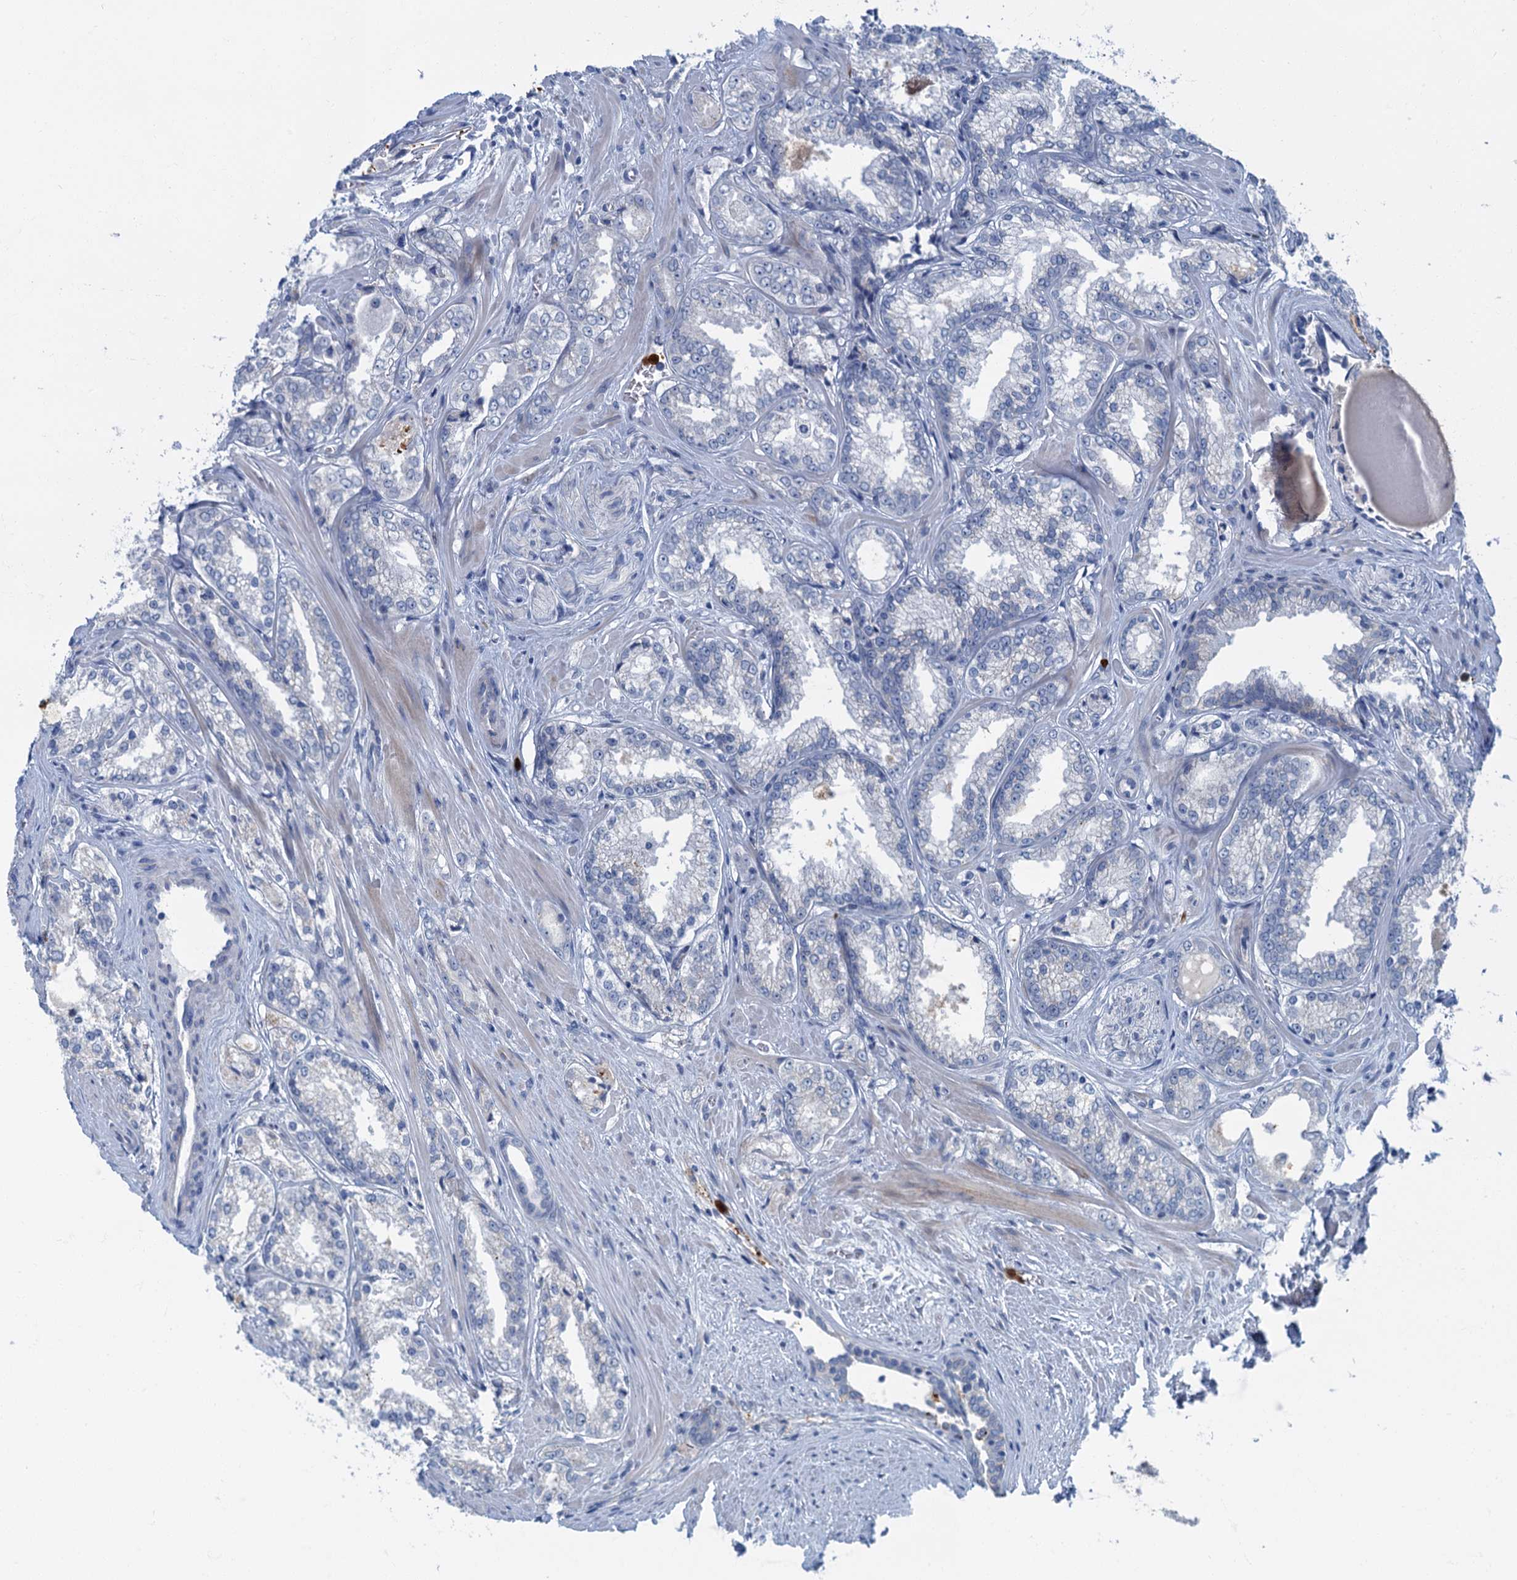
{"staining": {"intensity": "negative", "quantity": "none", "location": "none"}, "tissue": "prostate cancer", "cell_type": "Tumor cells", "image_type": "cancer", "snomed": [{"axis": "morphology", "description": "Adenocarcinoma, Low grade"}, {"axis": "topography", "description": "Prostate"}], "caption": "This image is of prostate adenocarcinoma (low-grade) stained with IHC to label a protein in brown with the nuclei are counter-stained blue. There is no staining in tumor cells.", "gene": "ANKDD1A", "patient": {"sex": "male", "age": 47}}